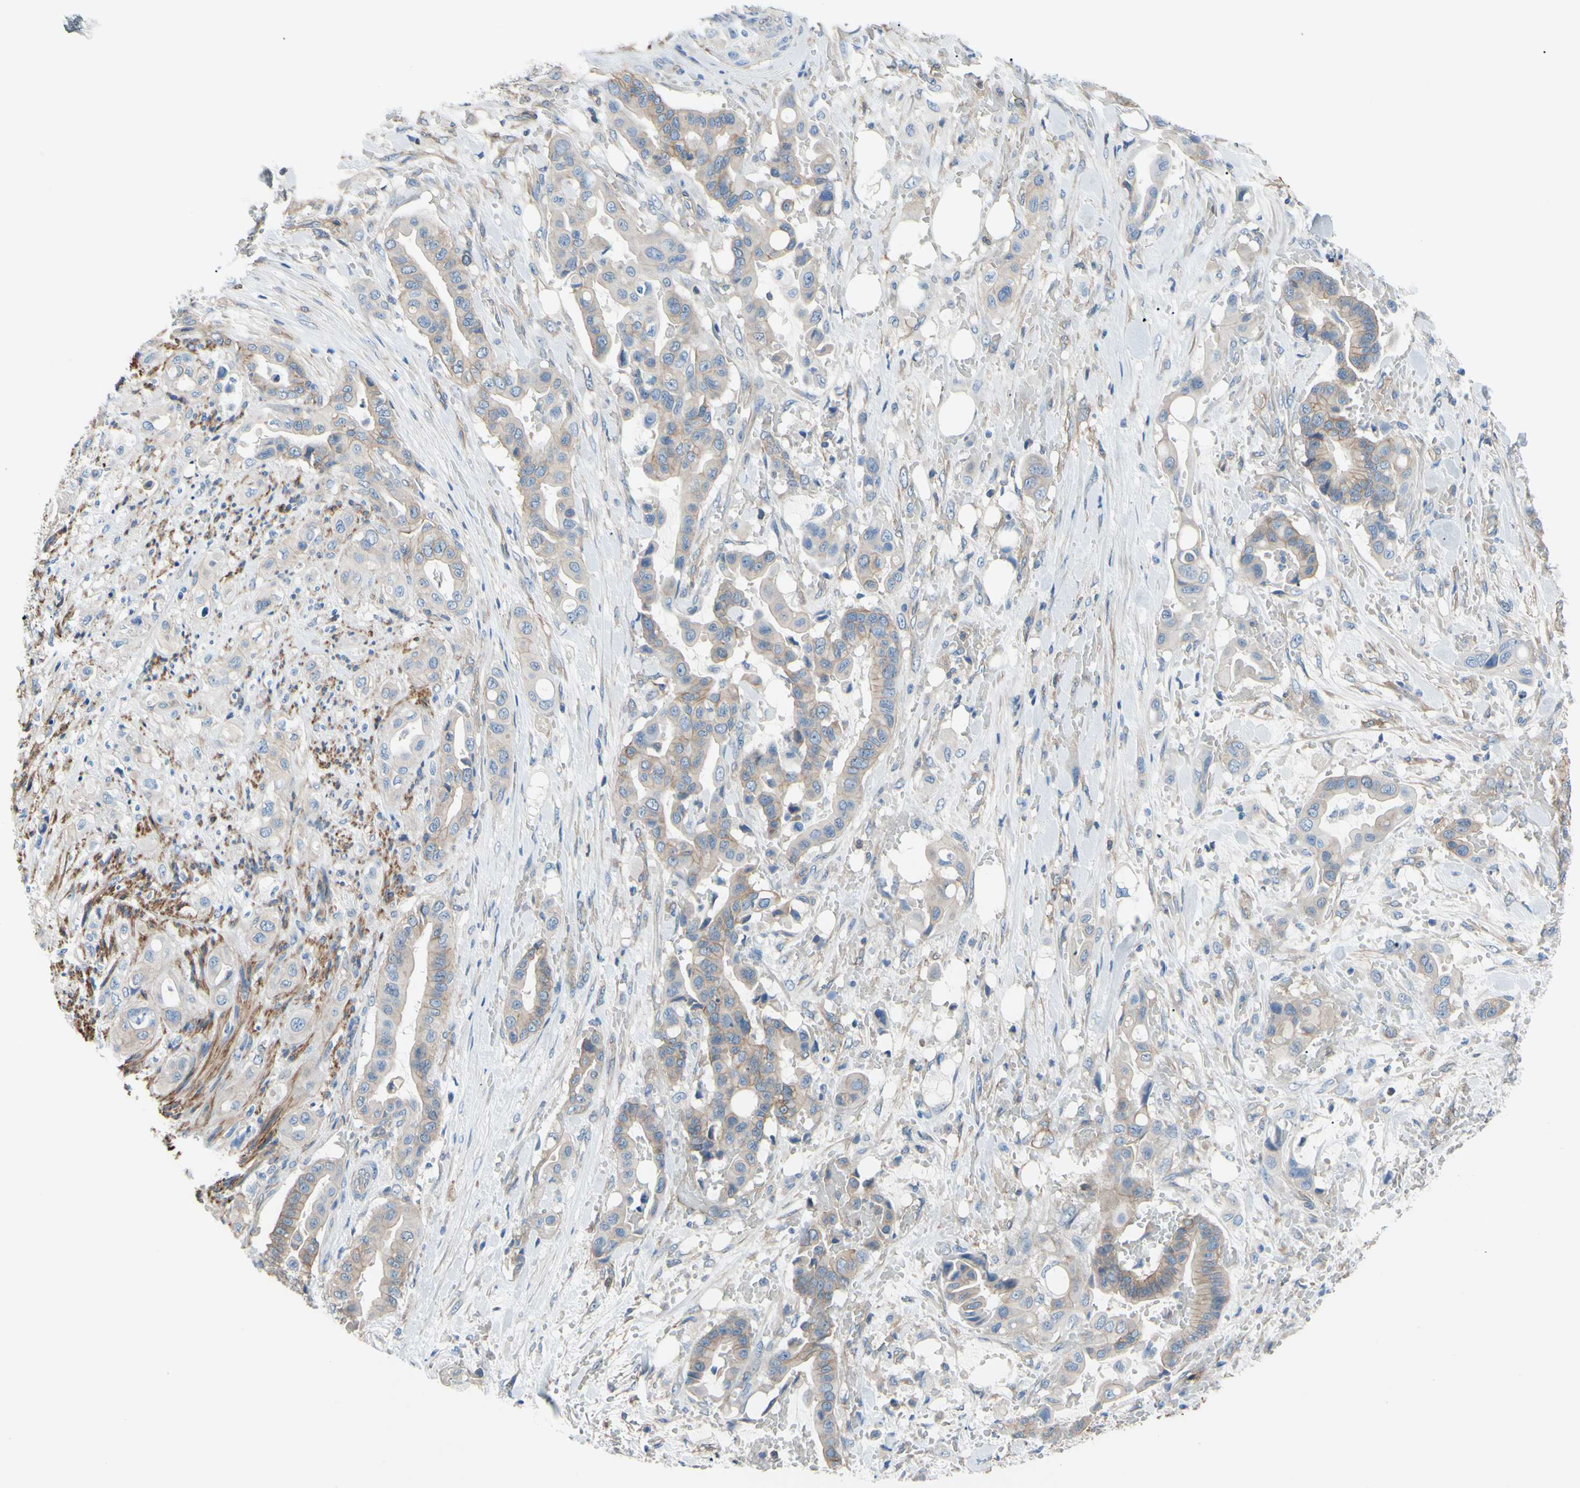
{"staining": {"intensity": "weak", "quantity": ">75%", "location": "cytoplasmic/membranous"}, "tissue": "liver cancer", "cell_type": "Tumor cells", "image_type": "cancer", "snomed": [{"axis": "morphology", "description": "Cholangiocarcinoma"}, {"axis": "topography", "description": "Liver"}], "caption": "The histopathology image displays staining of liver cancer (cholangiocarcinoma), revealing weak cytoplasmic/membranous protein expression (brown color) within tumor cells.", "gene": "ADD1", "patient": {"sex": "female", "age": 61}}